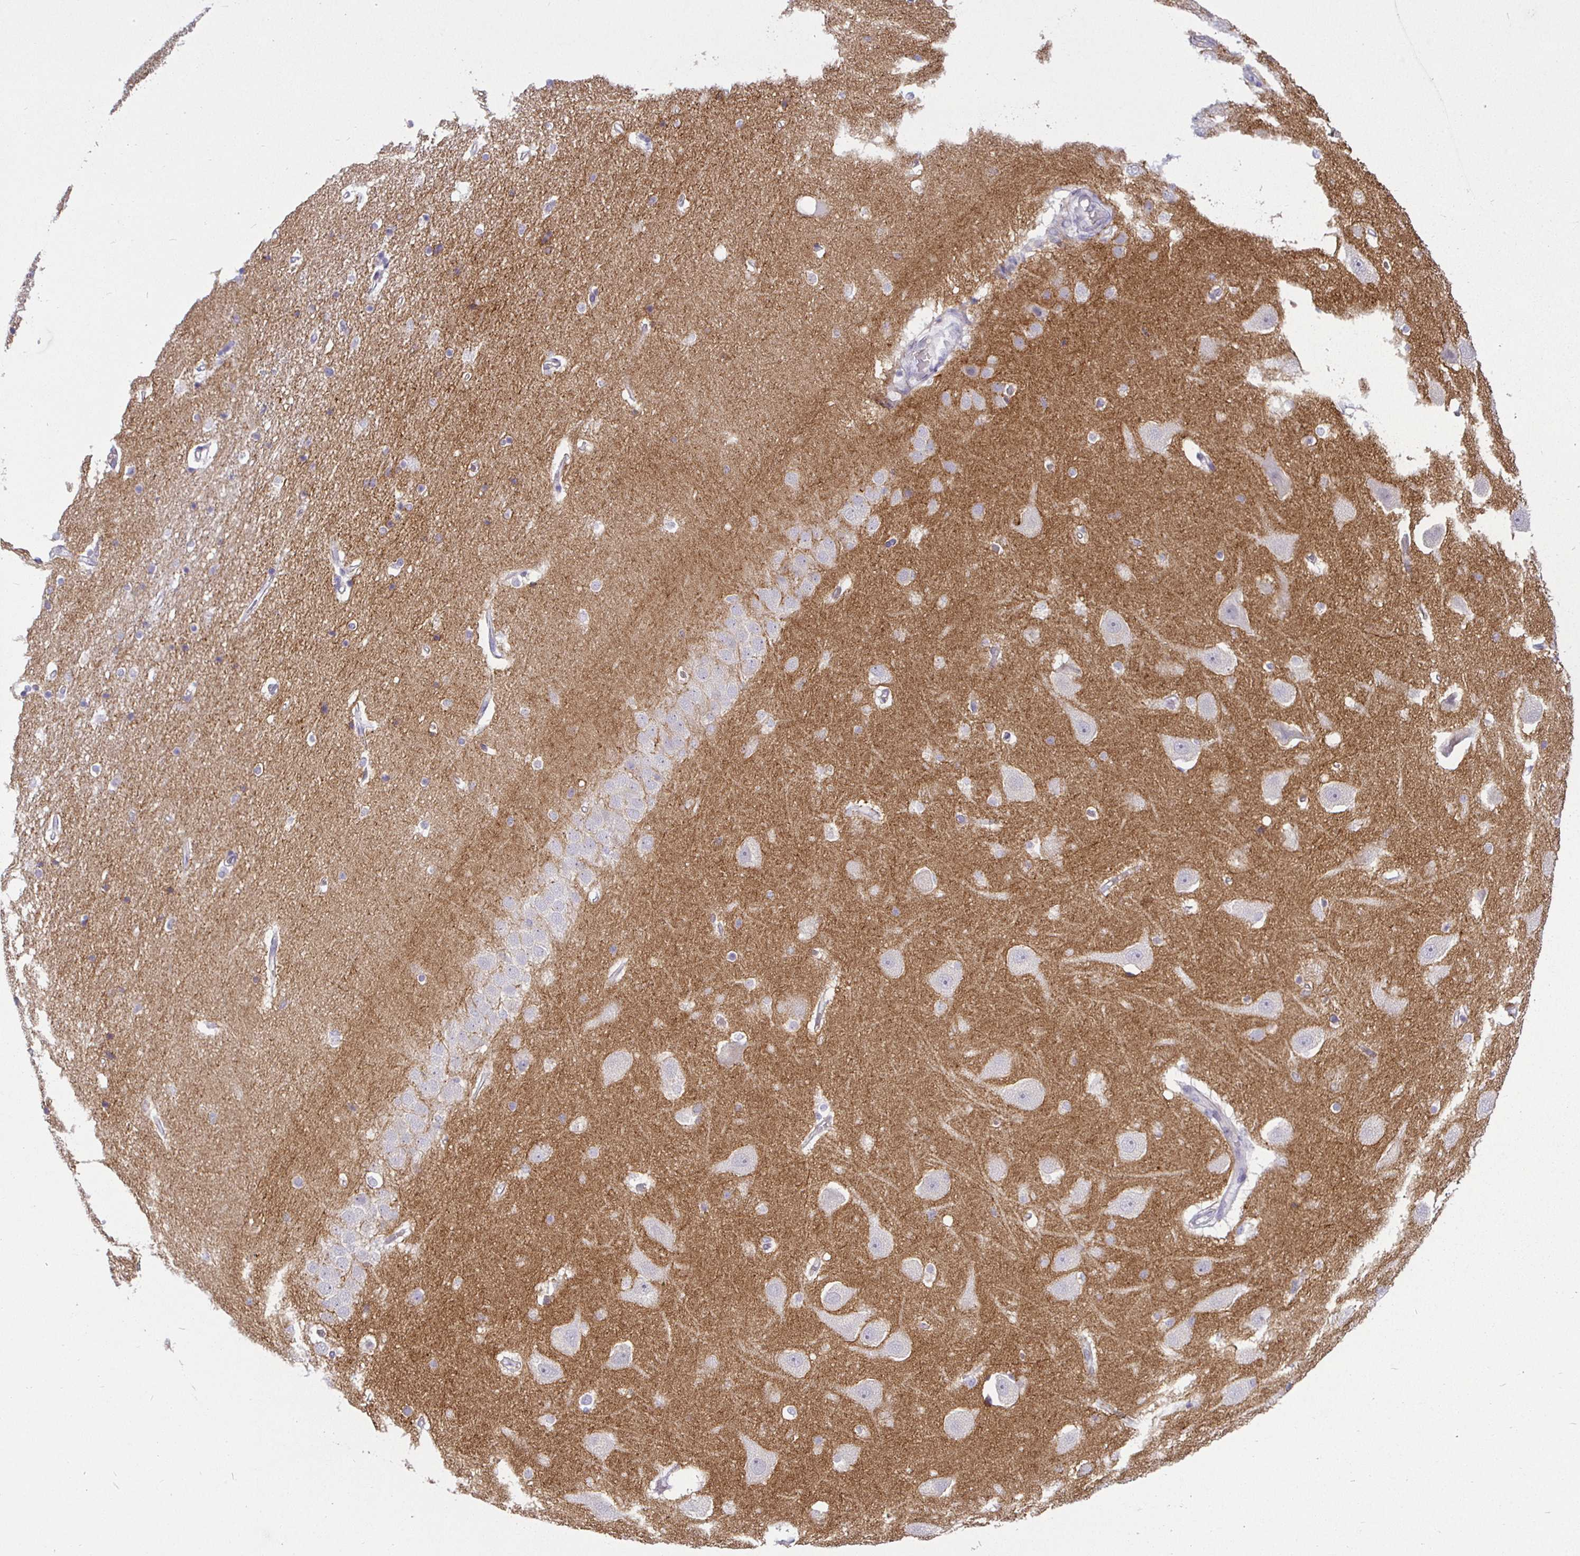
{"staining": {"intensity": "negative", "quantity": "none", "location": "none"}, "tissue": "hippocampus", "cell_type": "Glial cells", "image_type": "normal", "snomed": [{"axis": "morphology", "description": "Normal tissue, NOS"}, {"axis": "topography", "description": "Hippocampus"}], "caption": "A high-resolution image shows immunohistochemistry staining of normal hippocampus, which displays no significant positivity in glial cells. Brightfield microscopy of immunohistochemistry (IHC) stained with DAB (3,3'-diaminobenzidine) (brown) and hematoxylin (blue), captured at high magnification.", "gene": "SIRPA", "patient": {"sex": "male", "age": 63}}